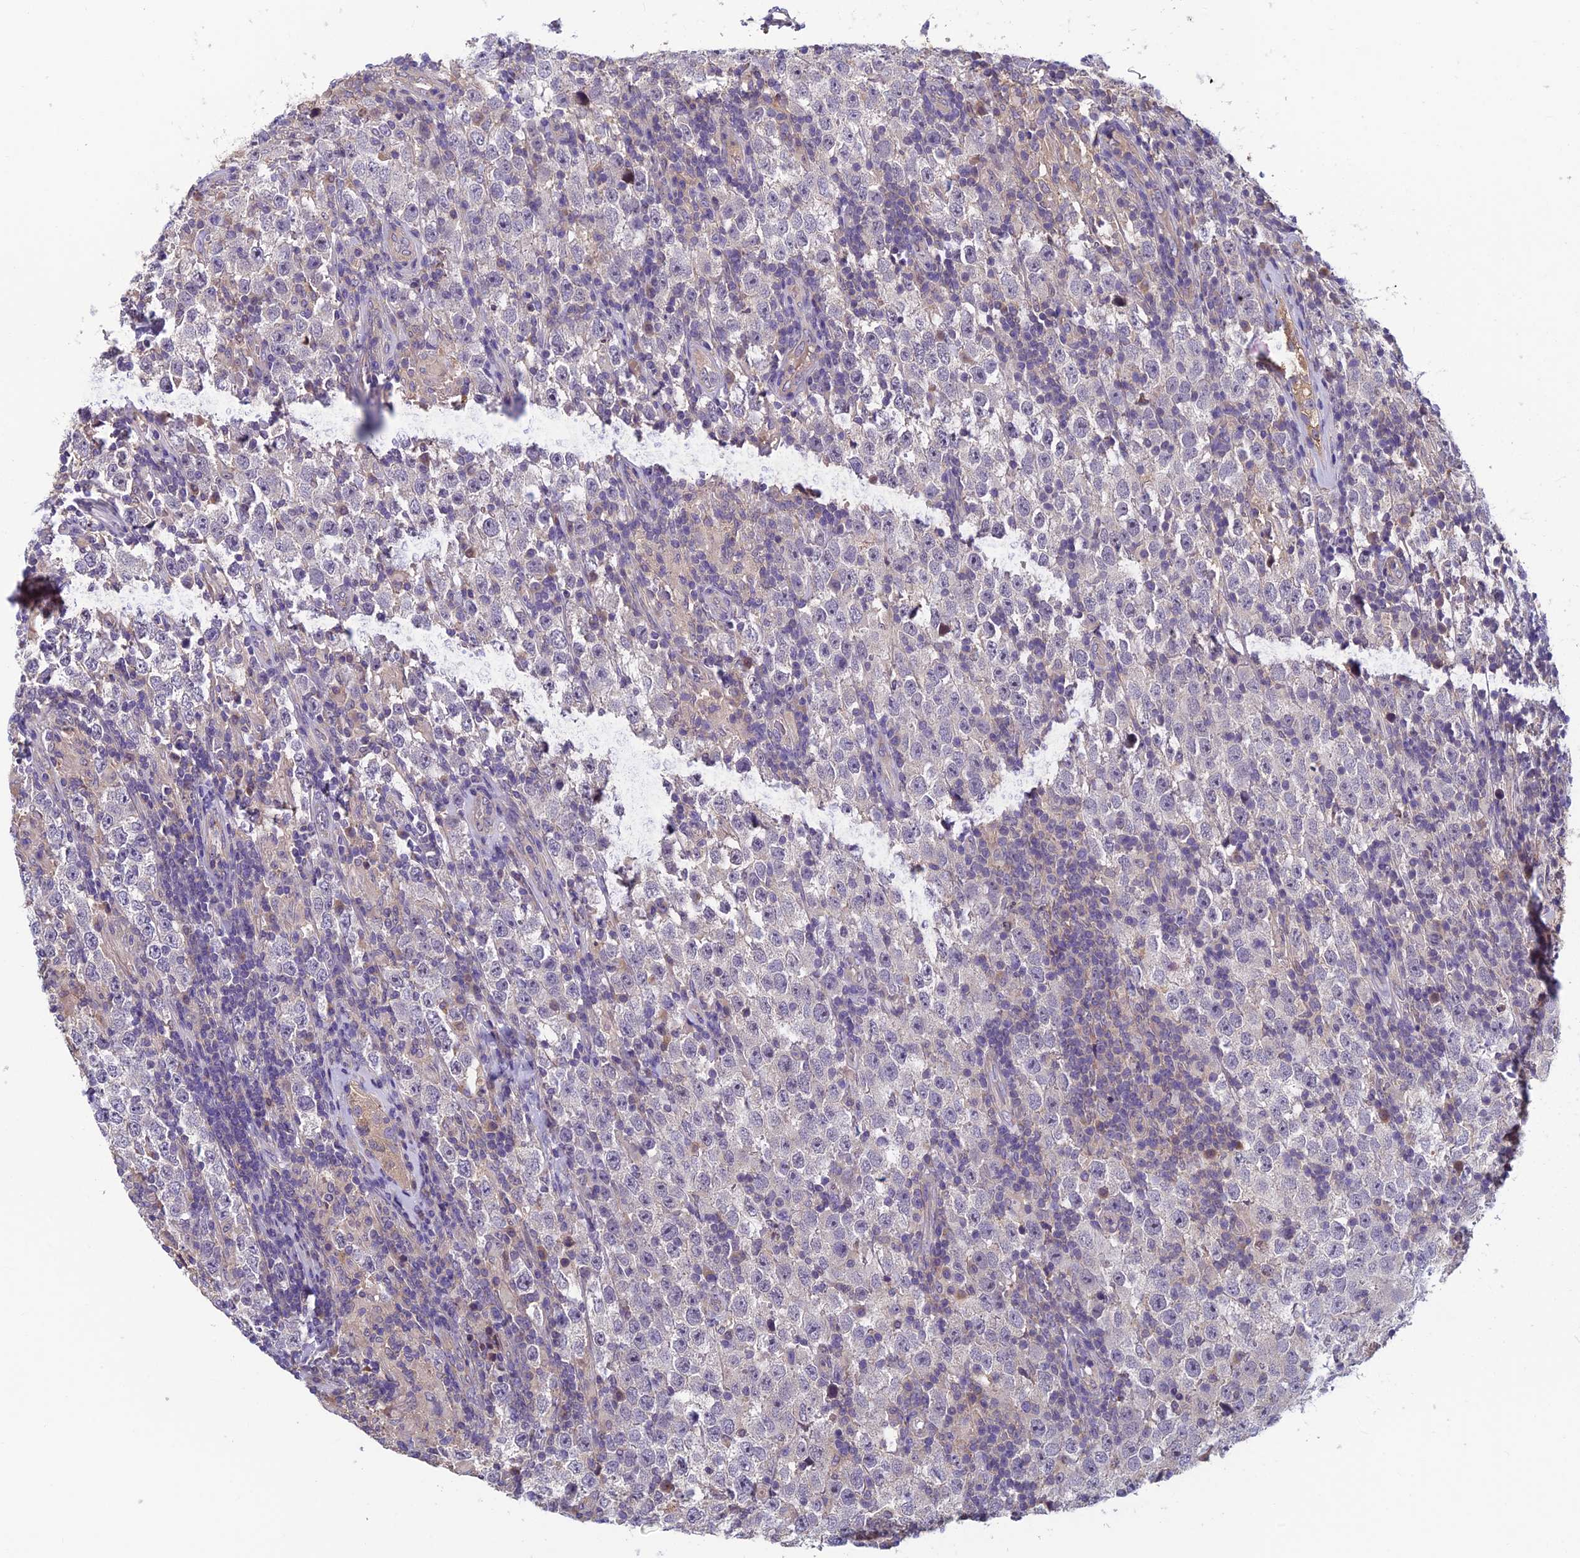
{"staining": {"intensity": "negative", "quantity": "none", "location": "none"}, "tissue": "testis cancer", "cell_type": "Tumor cells", "image_type": "cancer", "snomed": [{"axis": "morphology", "description": "Normal tissue, NOS"}, {"axis": "morphology", "description": "Urothelial carcinoma, High grade"}, {"axis": "morphology", "description": "Seminoma, NOS"}, {"axis": "morphology", "description": "Carcinoma, Embryonal, NOS"}, {"axis": "topography", "description": "Urinary bladder"}, {"axis": "topography", "description": "Testis"}], "caption": "Immunohistochemistry photomicrograph of neoplastic tissue: testis seminoma stained with DAB (3,3'-diaminobenzidine) reveals no significant protein expression in tumor cells. (DAB immunohistochemistry (IHC), high magnification).", "gene": "HECA", "patient": {"sex": "male", "age": 41}}